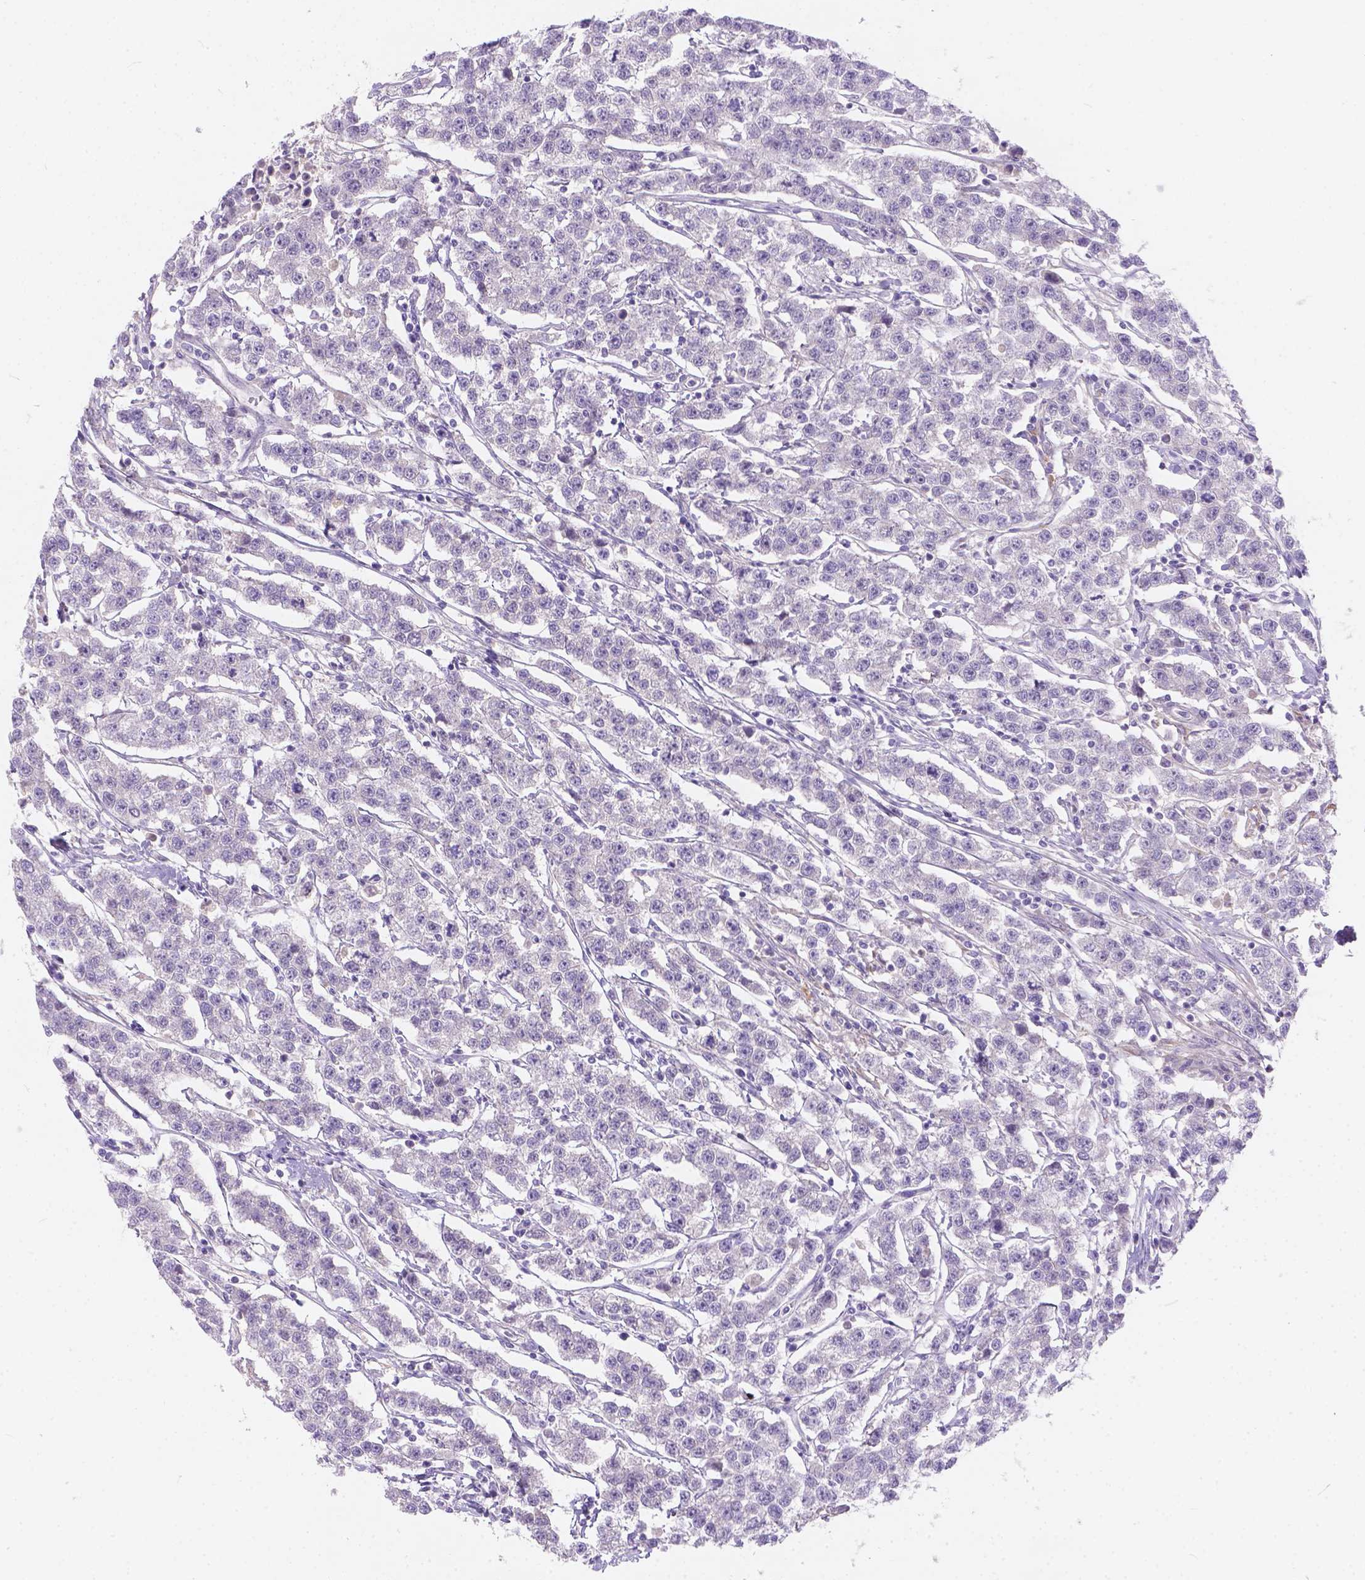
{"staining": {"intensity": "negative", "quantity": "none", "location": "none"}, "tissue": "testis cancer", "cell_type": "Tumor cells", "image_type": "cancer", "snomed": [{"axis": "morphology", "description": "Seminoma, NOS"}, {"axis": "topography", "description": "Testis"}], "caption": "This is an immunohistochemistry histopathology image of human seminoma (testis). There is no expression in tumor cells.", "gene": "PEX11G", "patient": {"sex": "male", "age": 59}}